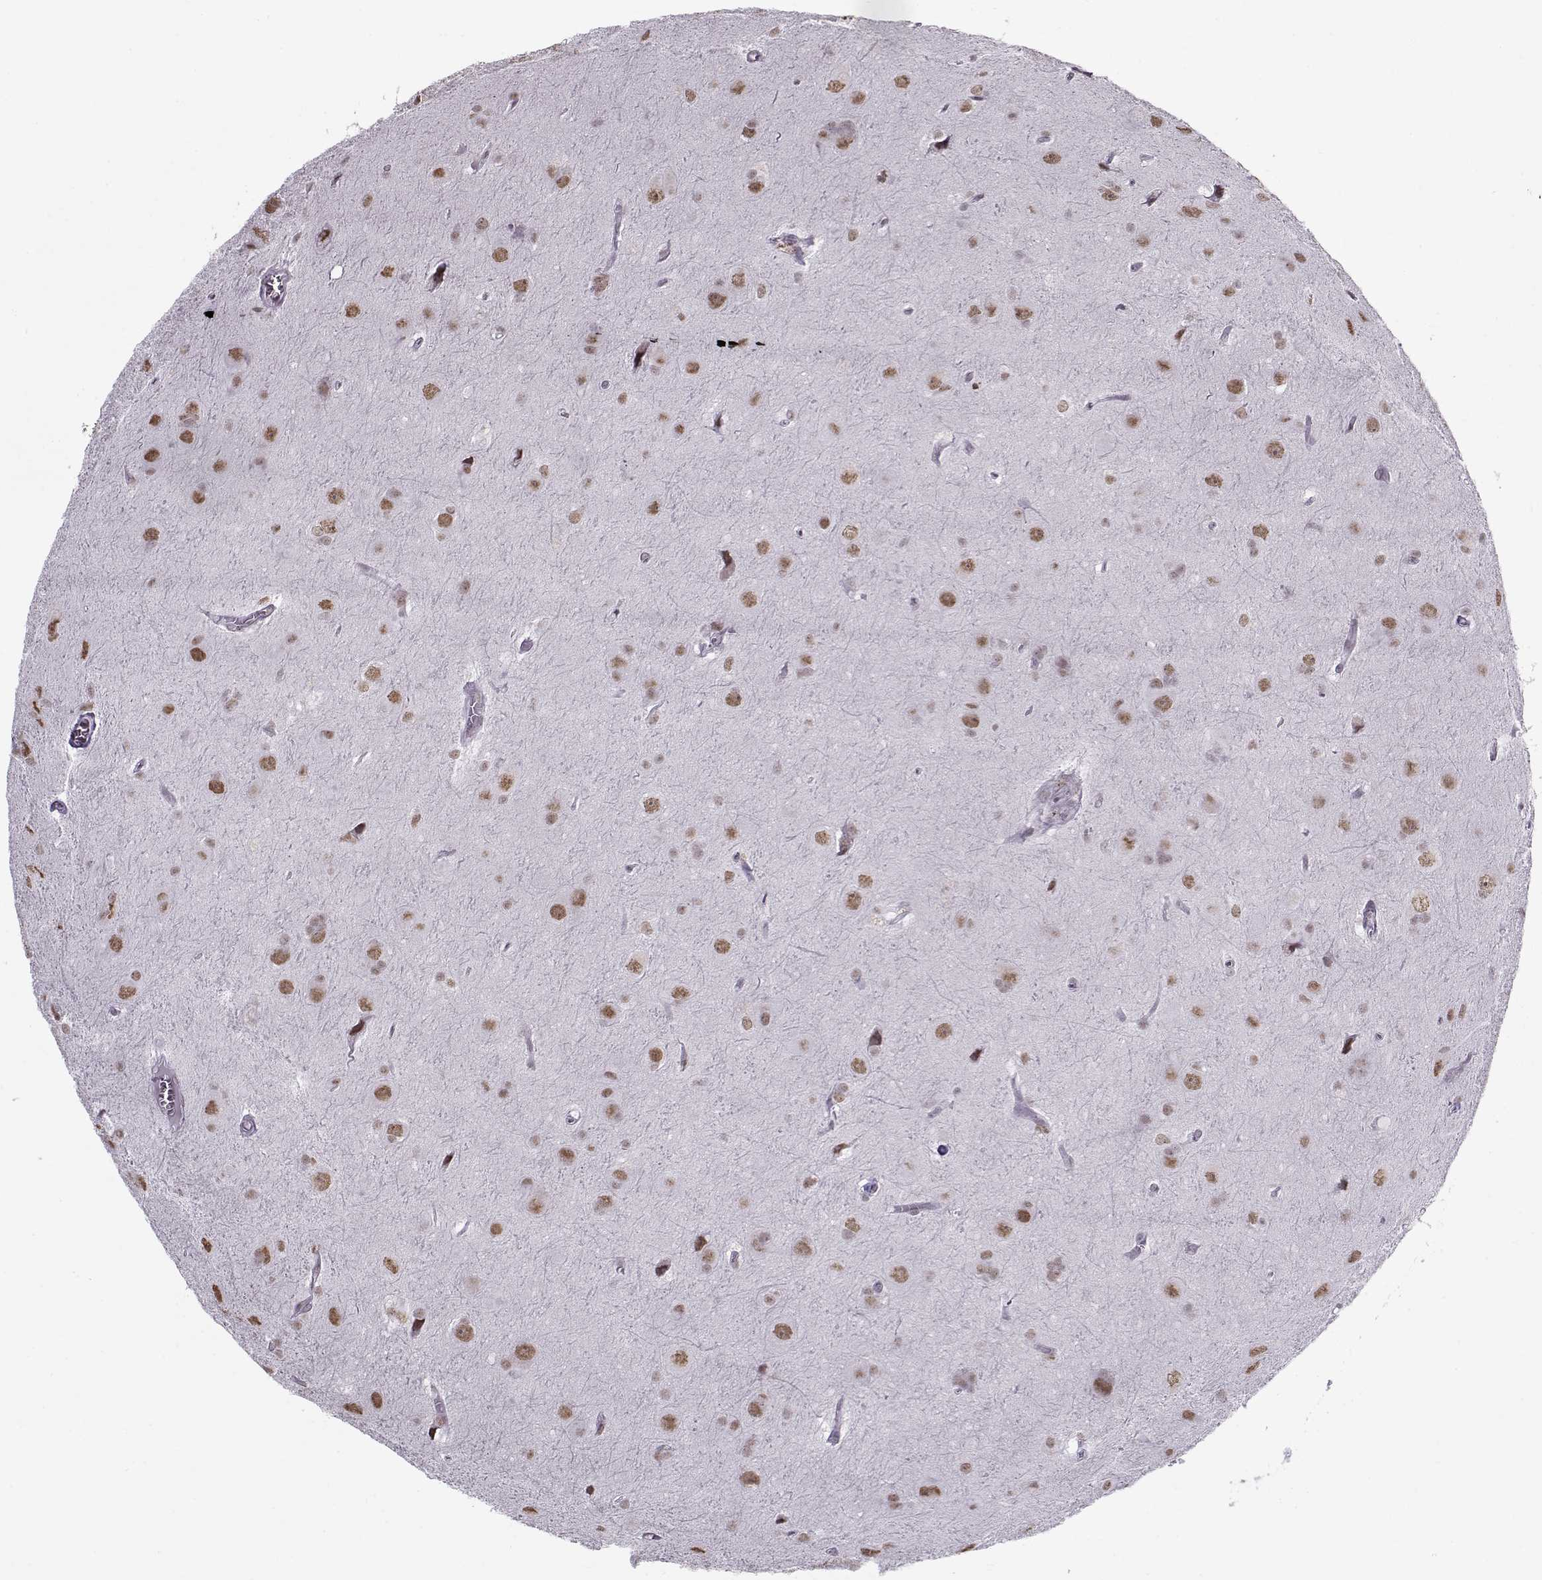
{"staining": {"intensity": "negative", "quantity": "none", "location": "none"}, "tissue": "glioma", "cell_type": "Tumor cells", "image_type": "cancer", "snomed": [{"axis": "morphology", "description": "Glioma, malignant, Low grade"}, {"axis": "topography", "description": "Brain"}], "caption": "There is no significant staining in tumor cells of glioma.", "gene": "PRMT8", "patient": {"sex": "male", "age": 58}}